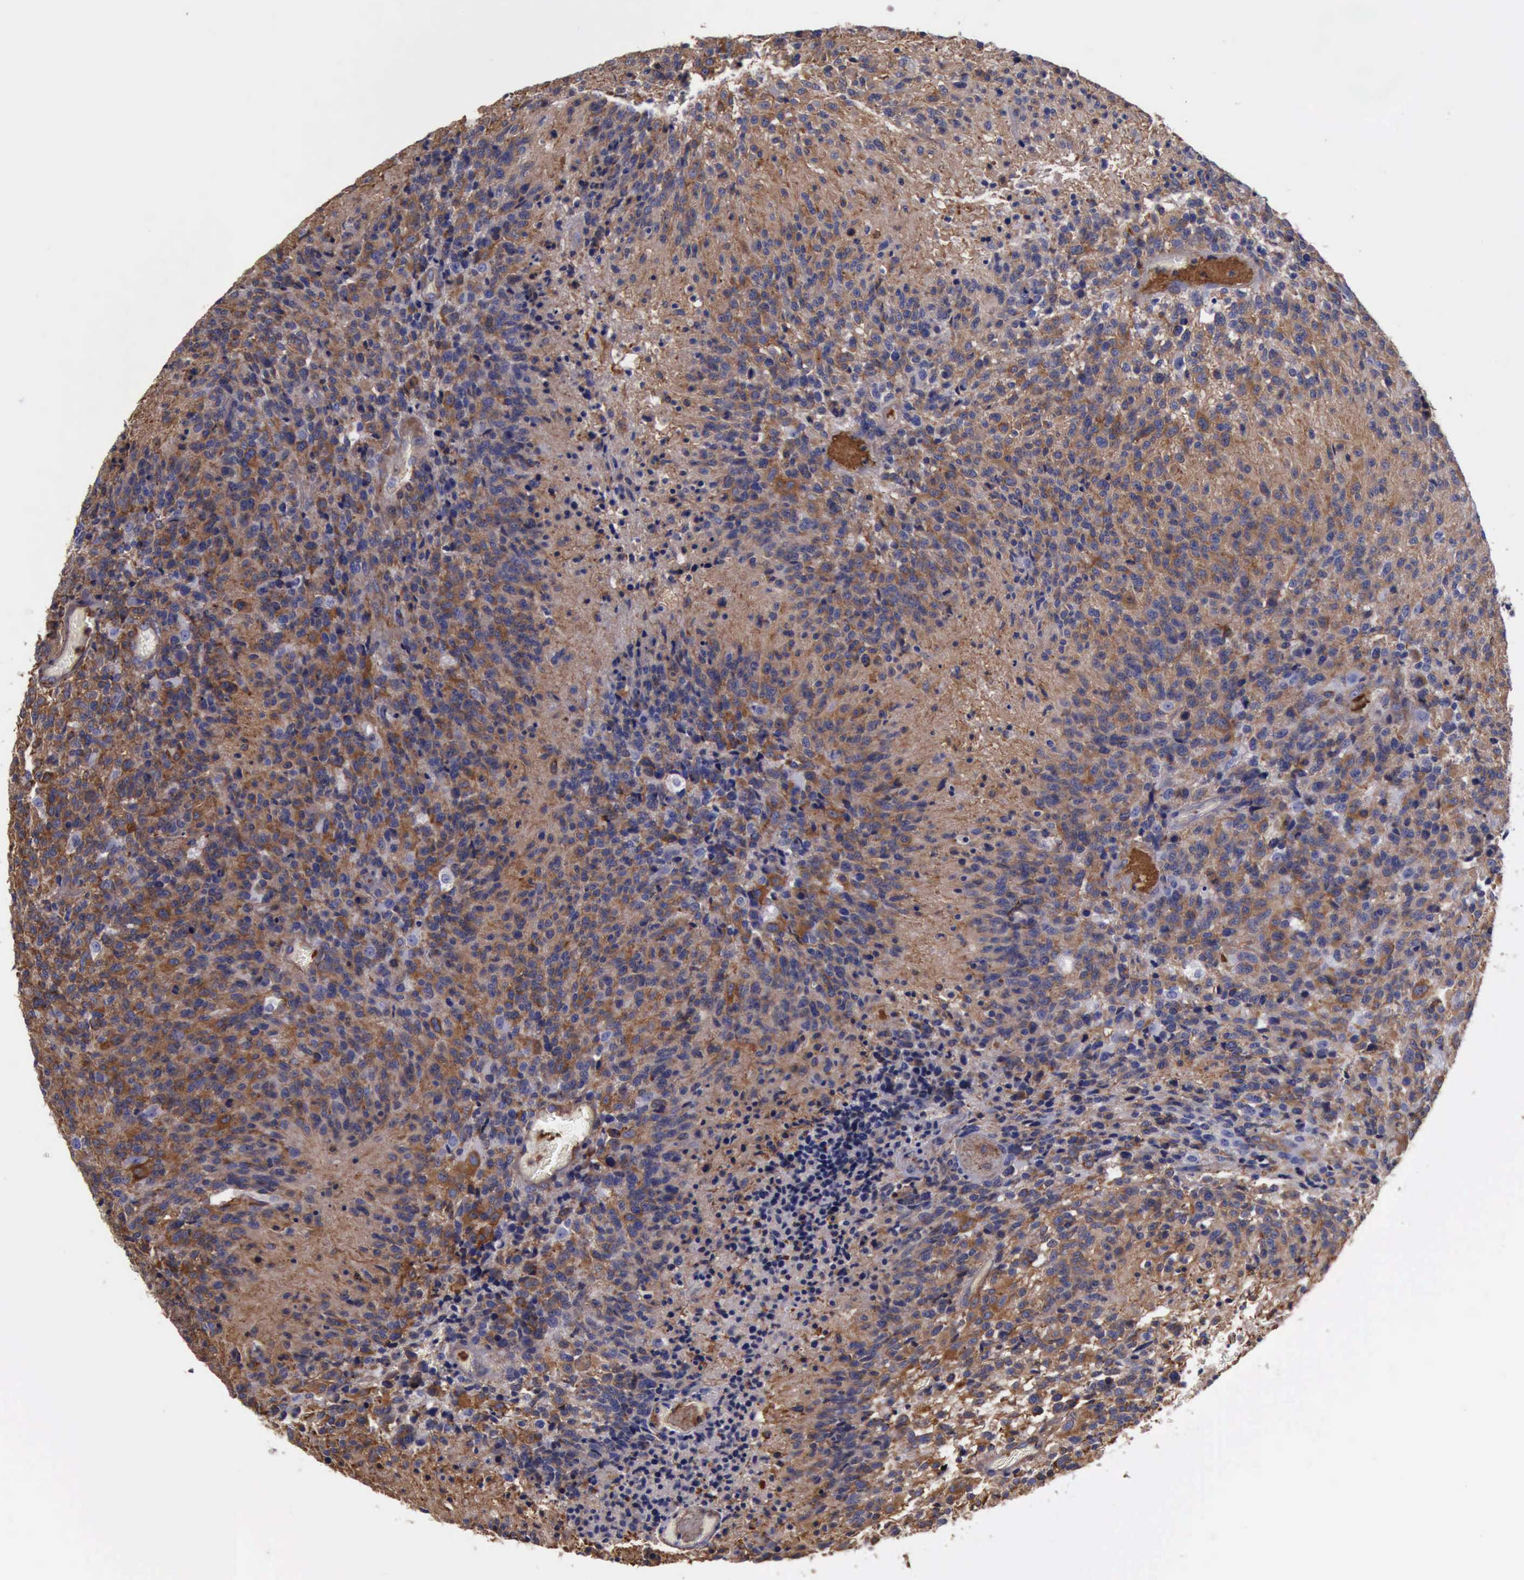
{"staining": {"intensity": "strong", "quantity": ">75%", "location": "cytoplasmic/membranous"}, "tissue": "glioma", "cell_type": "Tumor cells", "image_type": "cancer", "snomed": [{"axis": "morphology", "description": "Glioma, malignant, High grade"}, {"axis": "topography", "description": "Brain"}], "caption": "Immunohistochemical staining of human malignant high-grade glioma reveals high levels of strong cytoplasmic/membranous protein expression in about >75% of tumor cells.", "gene": "FLNA", "patient": {"sex": "male", "age": 36}}